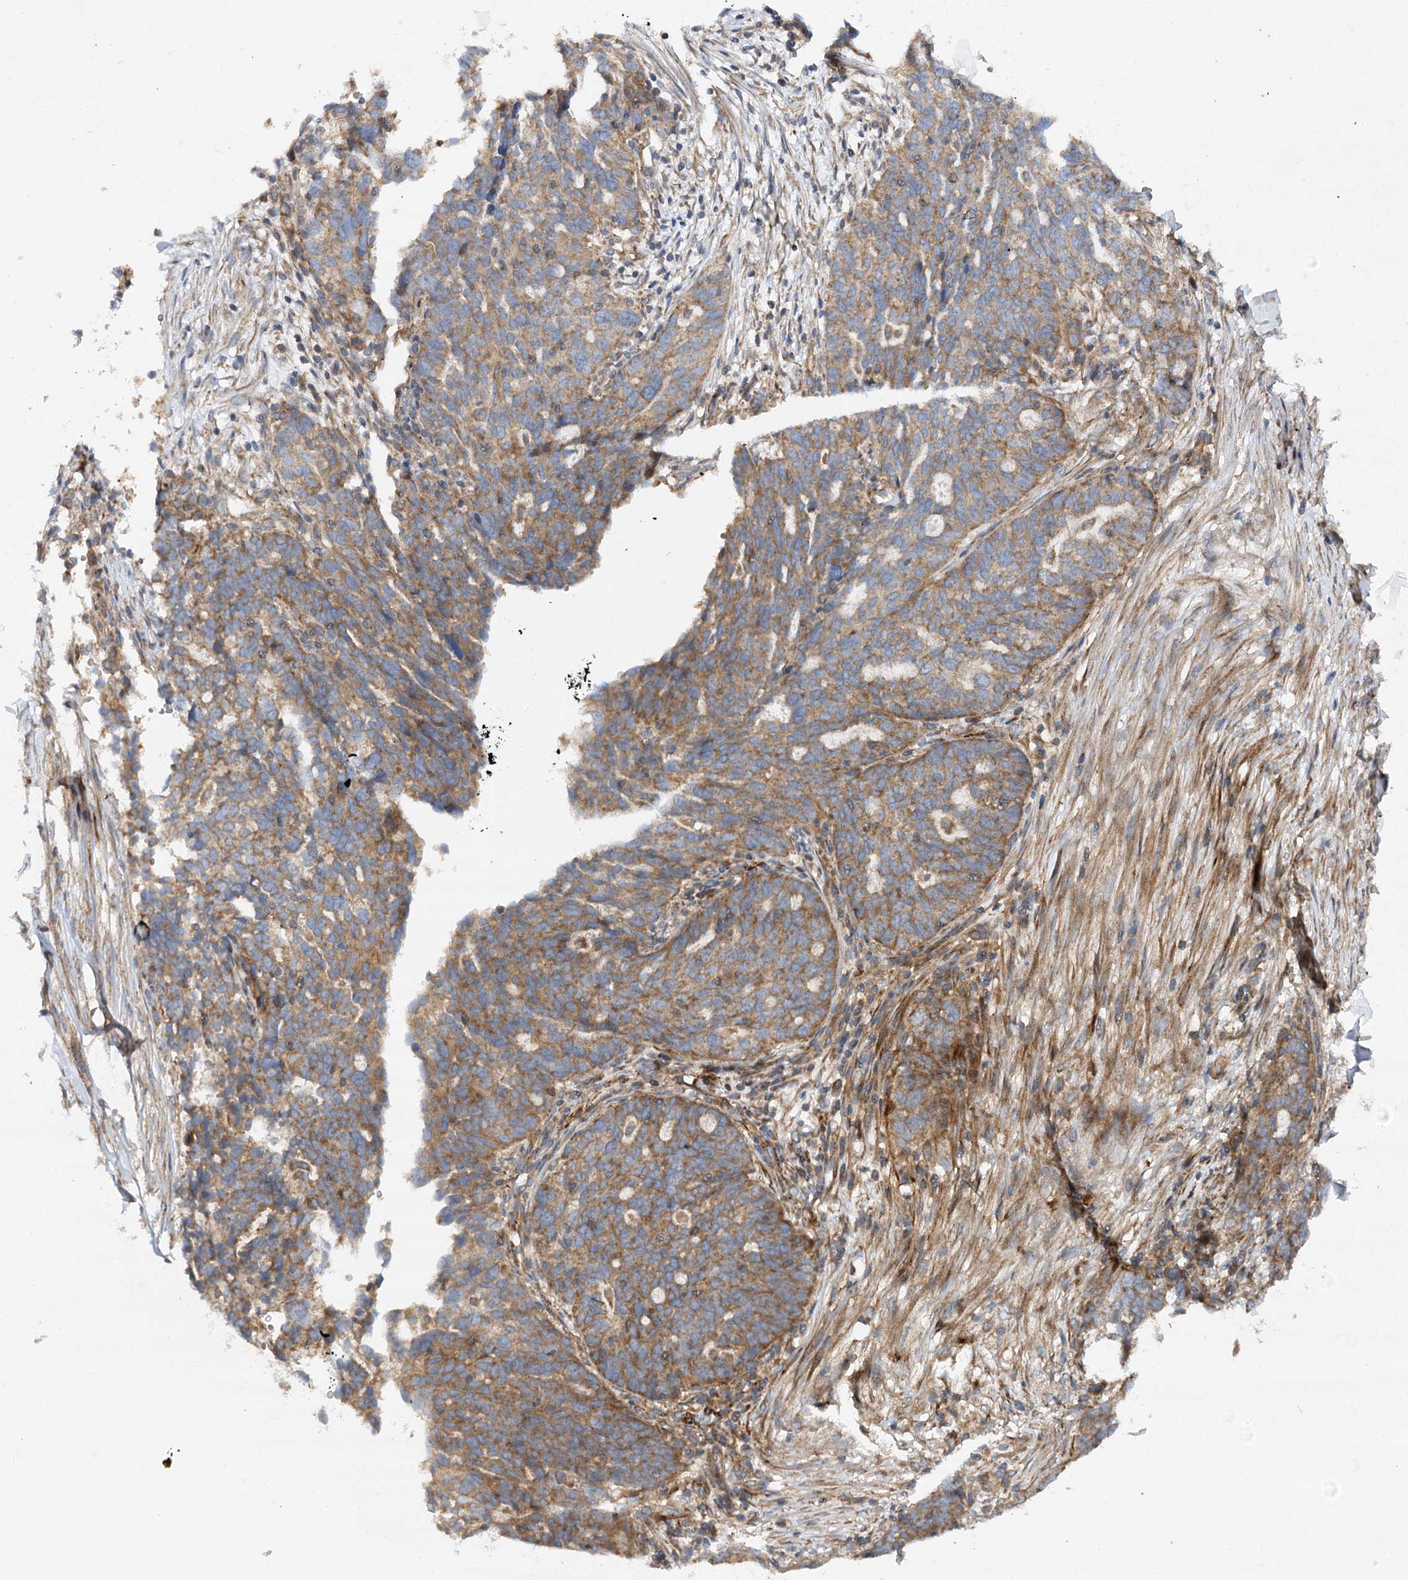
{"staining": {"intensity": "moderate", "quantity": ">75%", "location": "cytoplasmic/membranous"}, "tissue": "ovarian cancer", "cell_type": "Tumor cells", "image_type": "cancer", "snomed": [{"axis": "morphology", "description": "Cystadenocarcinoma, serous, NOS"}, {"axis": "topography", "description": "Ovary"}], "caption": "A histopathology image showing moderate cytoplasmic/membranous positivity in approximately >75% of tumor cells in ovarian serous cystadenocarcinoma, as visualized by brown immunohistochemical staining.", "gene": "DNAJC13", "patient": {"sex": "female", "age": 59}}